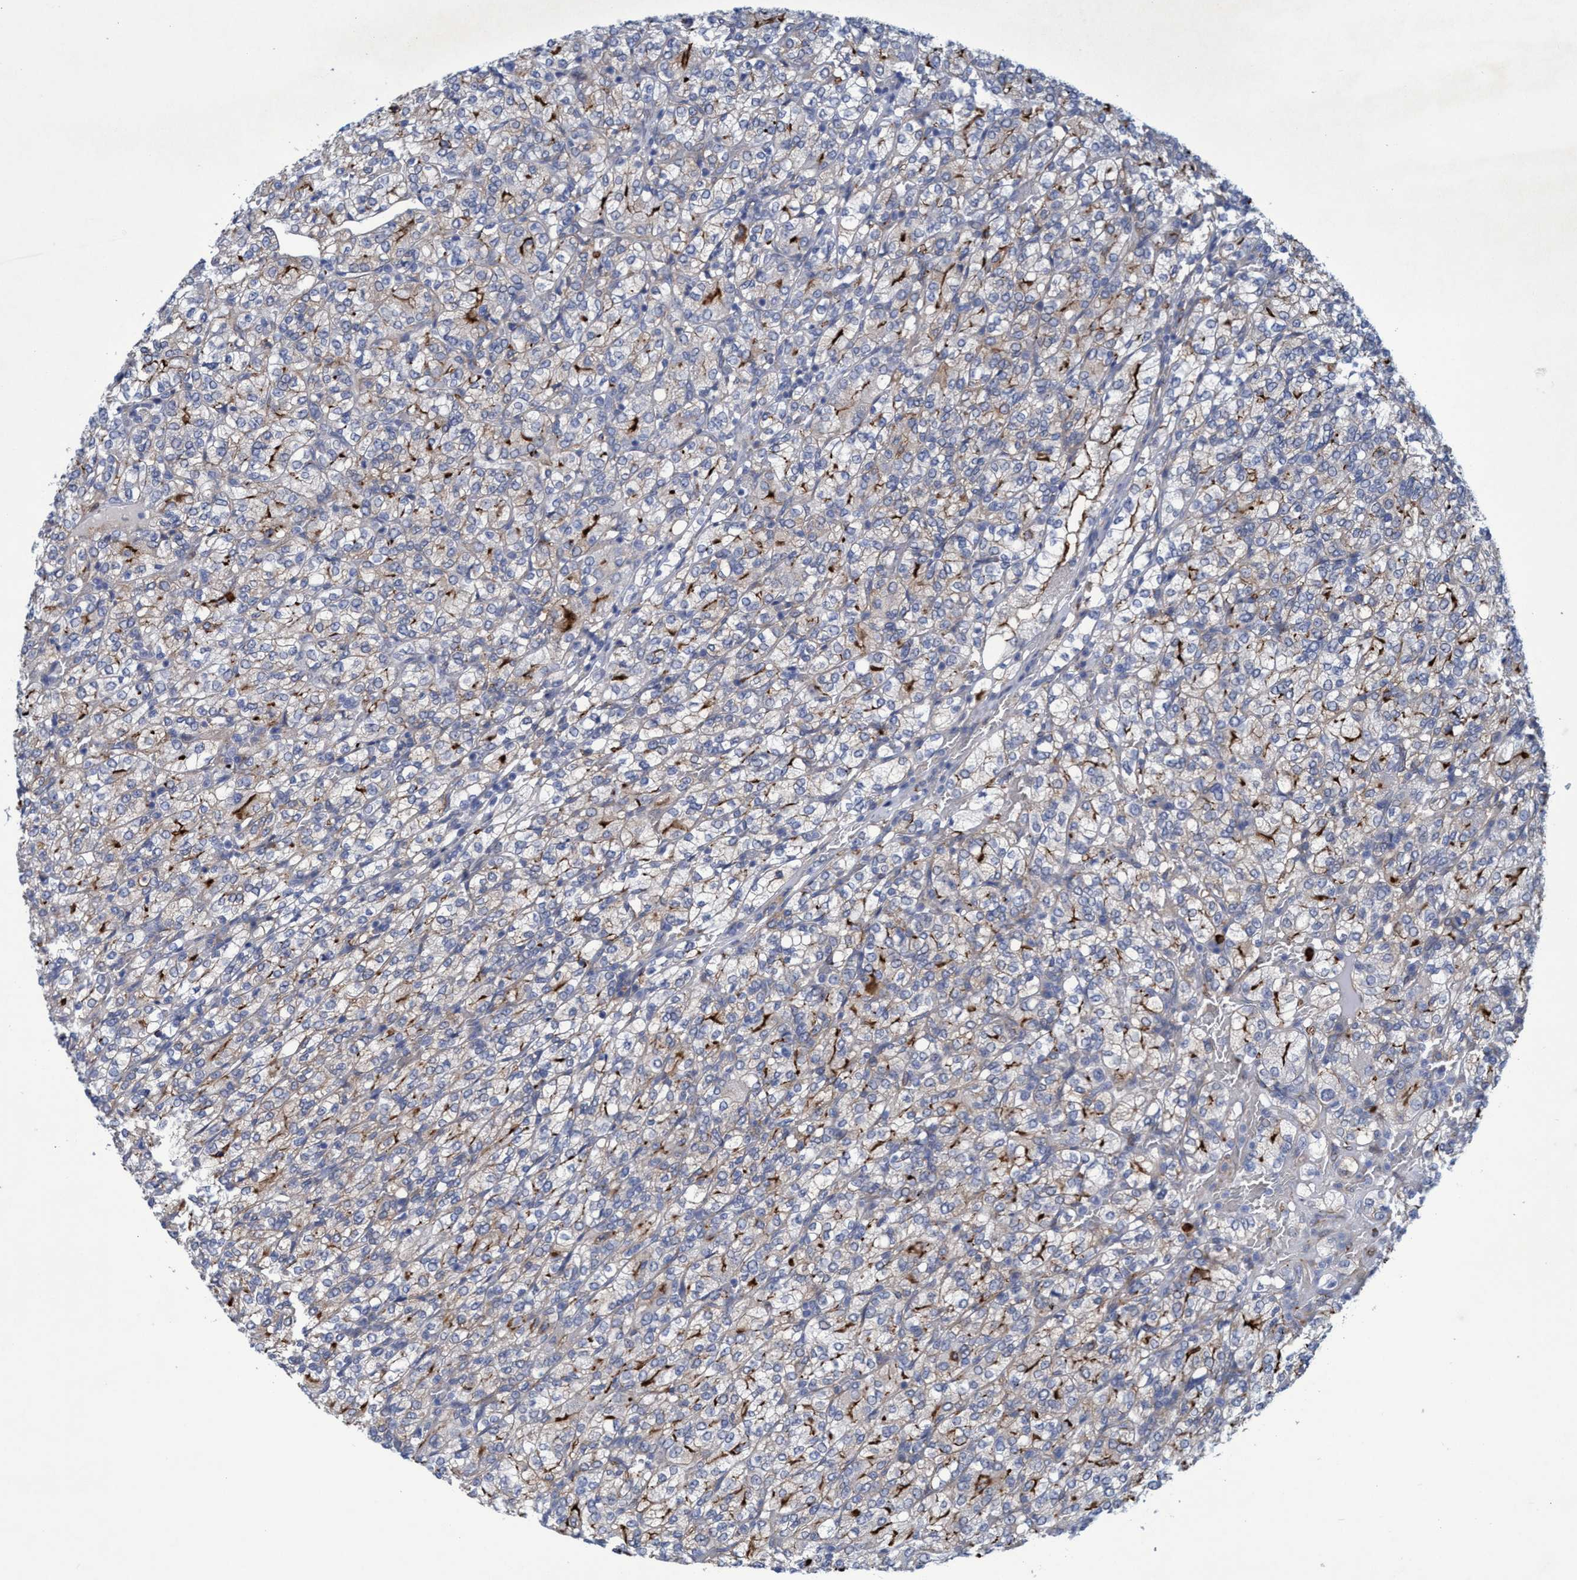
{"staining": {"intensity": "moderate", "quantity": "<25%", "location": "cytoplasmic/membranous"}, "tissue": "renal cancer", "cell_type": "Tumor cells", "image_type": "cancer", "snomed": [{"axis": "morphology", "description": "Adenocarcinoma, NOS"}, {"axis": "topography", "description": "Kidney"}], "caption": "Human renal cancer stained with a protein marker reveals moderate staining in tumor cells.", "gene": "SLC43A2", "patient": {"sex": "male", "age": 77}}